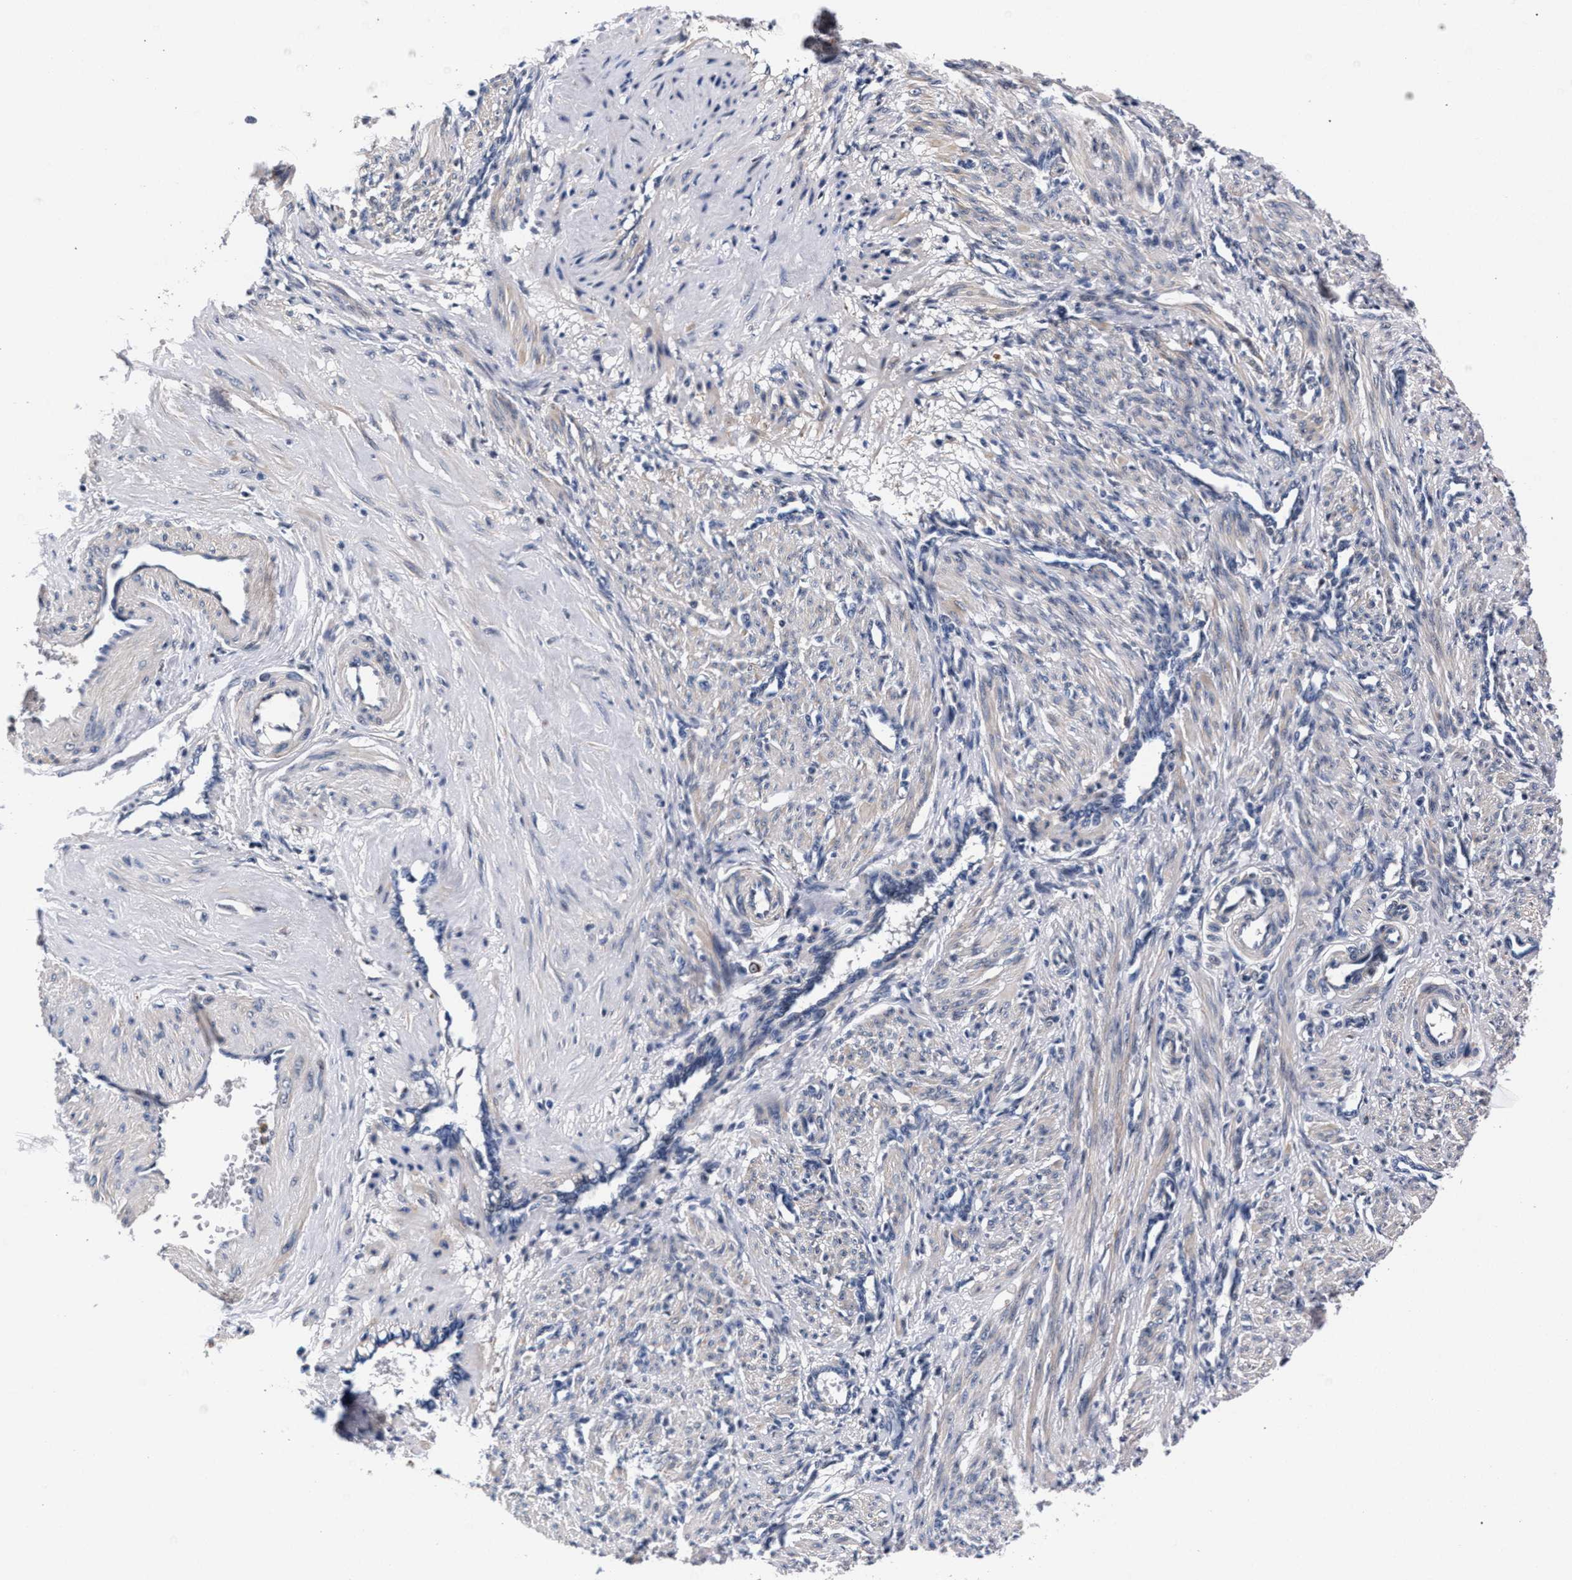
{"staining": {"intensity": "moderate", "quantity": ">75%", "location": "cytoplasmic/membranous"}, "tissue": "smooth muscle", "cell_type": "Smooth muscle cells", "image_type": "normal", "snomed": [{"axis": "morphology", "description": "Normal tissue, NOS"}, {"axis": "topography", "description": "Endometrium"}], "caption": "High-power microscopy captured an IHC micrograph of benign smooth muscle, revealing moderate cytoplasmic/membranous expression in about >75% of smooth muscle cells. Using DAB (3,3'-diaminobenzidine) (brown) and hematoxylin (blue) stains, captured at high magnification using brightfield microscopy.", "gene": "ZNF462", "patient": {"sex": "female", "age": 33}}